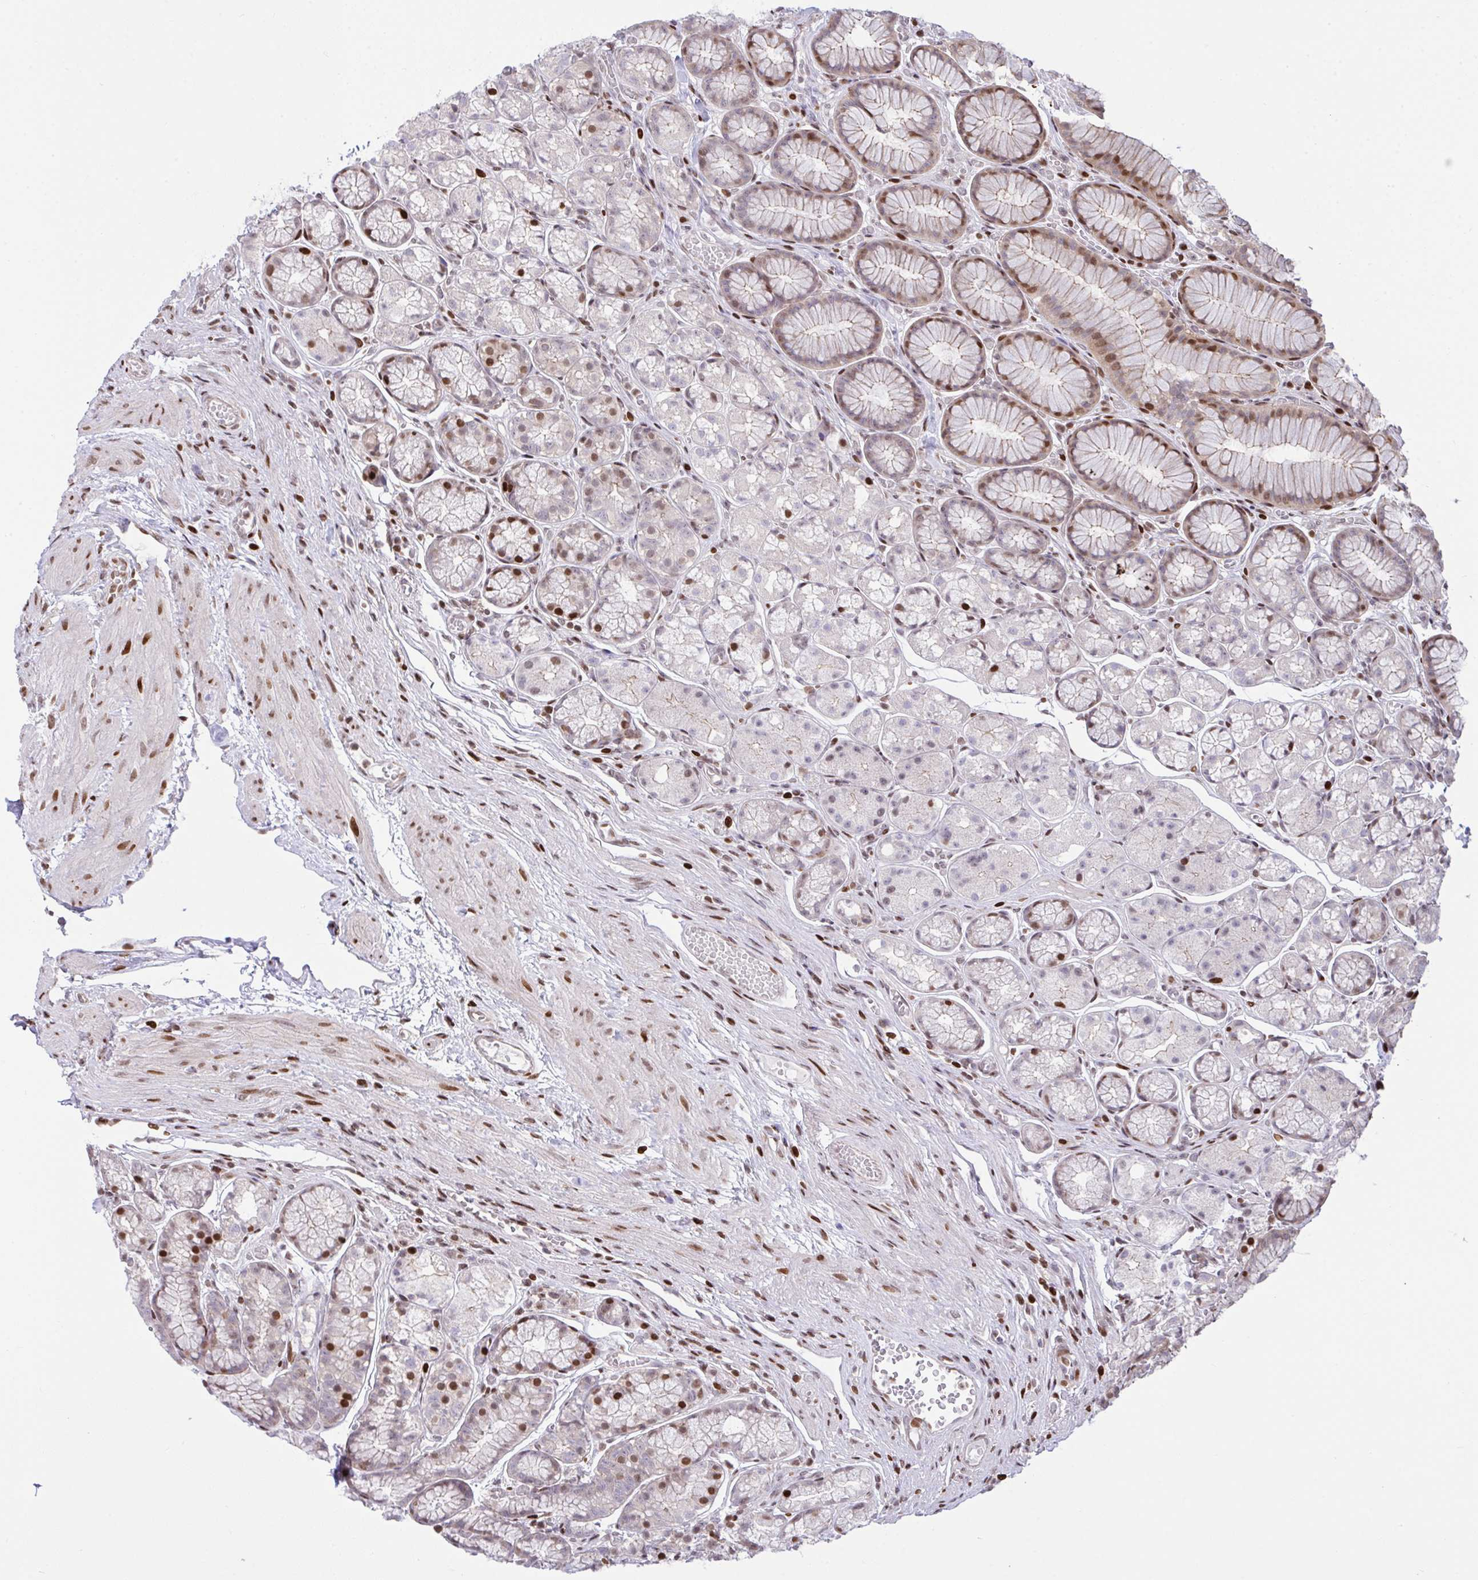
{"staining": {"intensity": "moderate", "quantity": "25%-75%", "location": "nuclear"}, "tissue": "stomach", "cell_type": "Glandular cells", "image_type": "normal", "snomed": [{"axis": "morphology", "description": "Normal tissue, NOS"}, {"axis": "topography", "description": "Smooth muscle"}, {"axis": "topography", "description": "Stomach"}], "caption": "Protein staining of unremarkable stomach exhibits moderate nuclear staining in about 25%-75% of glandular cells.", "gene": "RAPGEF5", "patient": {"sex": "male", "age": 70}}